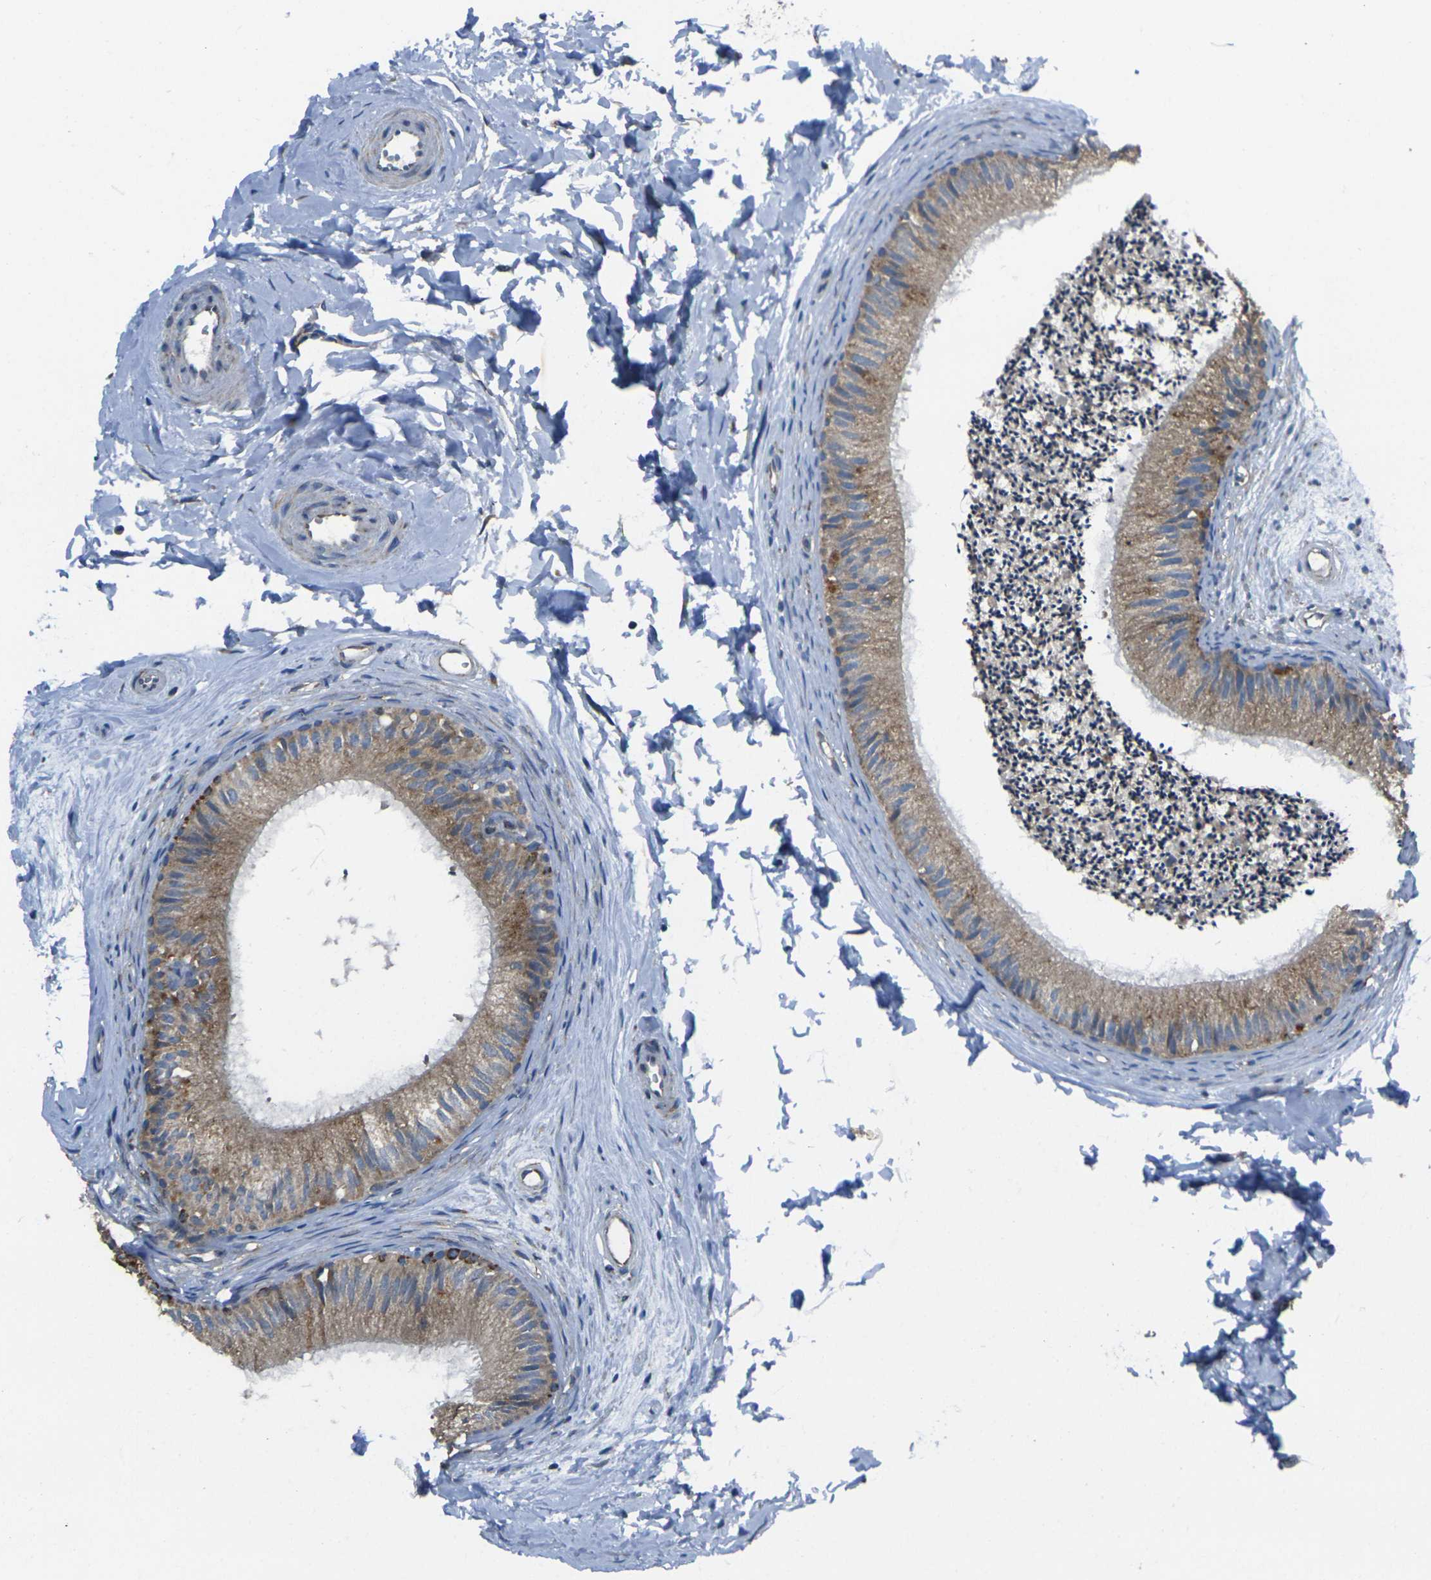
{"staining": {"intensity": "moderate", "quantity": ">75%", "location": "cytoplasmic/membranous"}, "tissue": "epididymis", "cell_type": "Glandular cells", "image_type": "normal", "snomed": [{"axis": "morphology", "description": "Normal tissue, NOS"}, {"axis": "topography", "description": "Epididymis"}], "caption": "Immunohistochemical staining of unremarkable epididymis demonstrates medium levels of moderate cytoplasmic/membranous expression in about >75% of glandular cells.", "gene": "TMEM120B", "patient": {"sex": "male", "age": 56}}